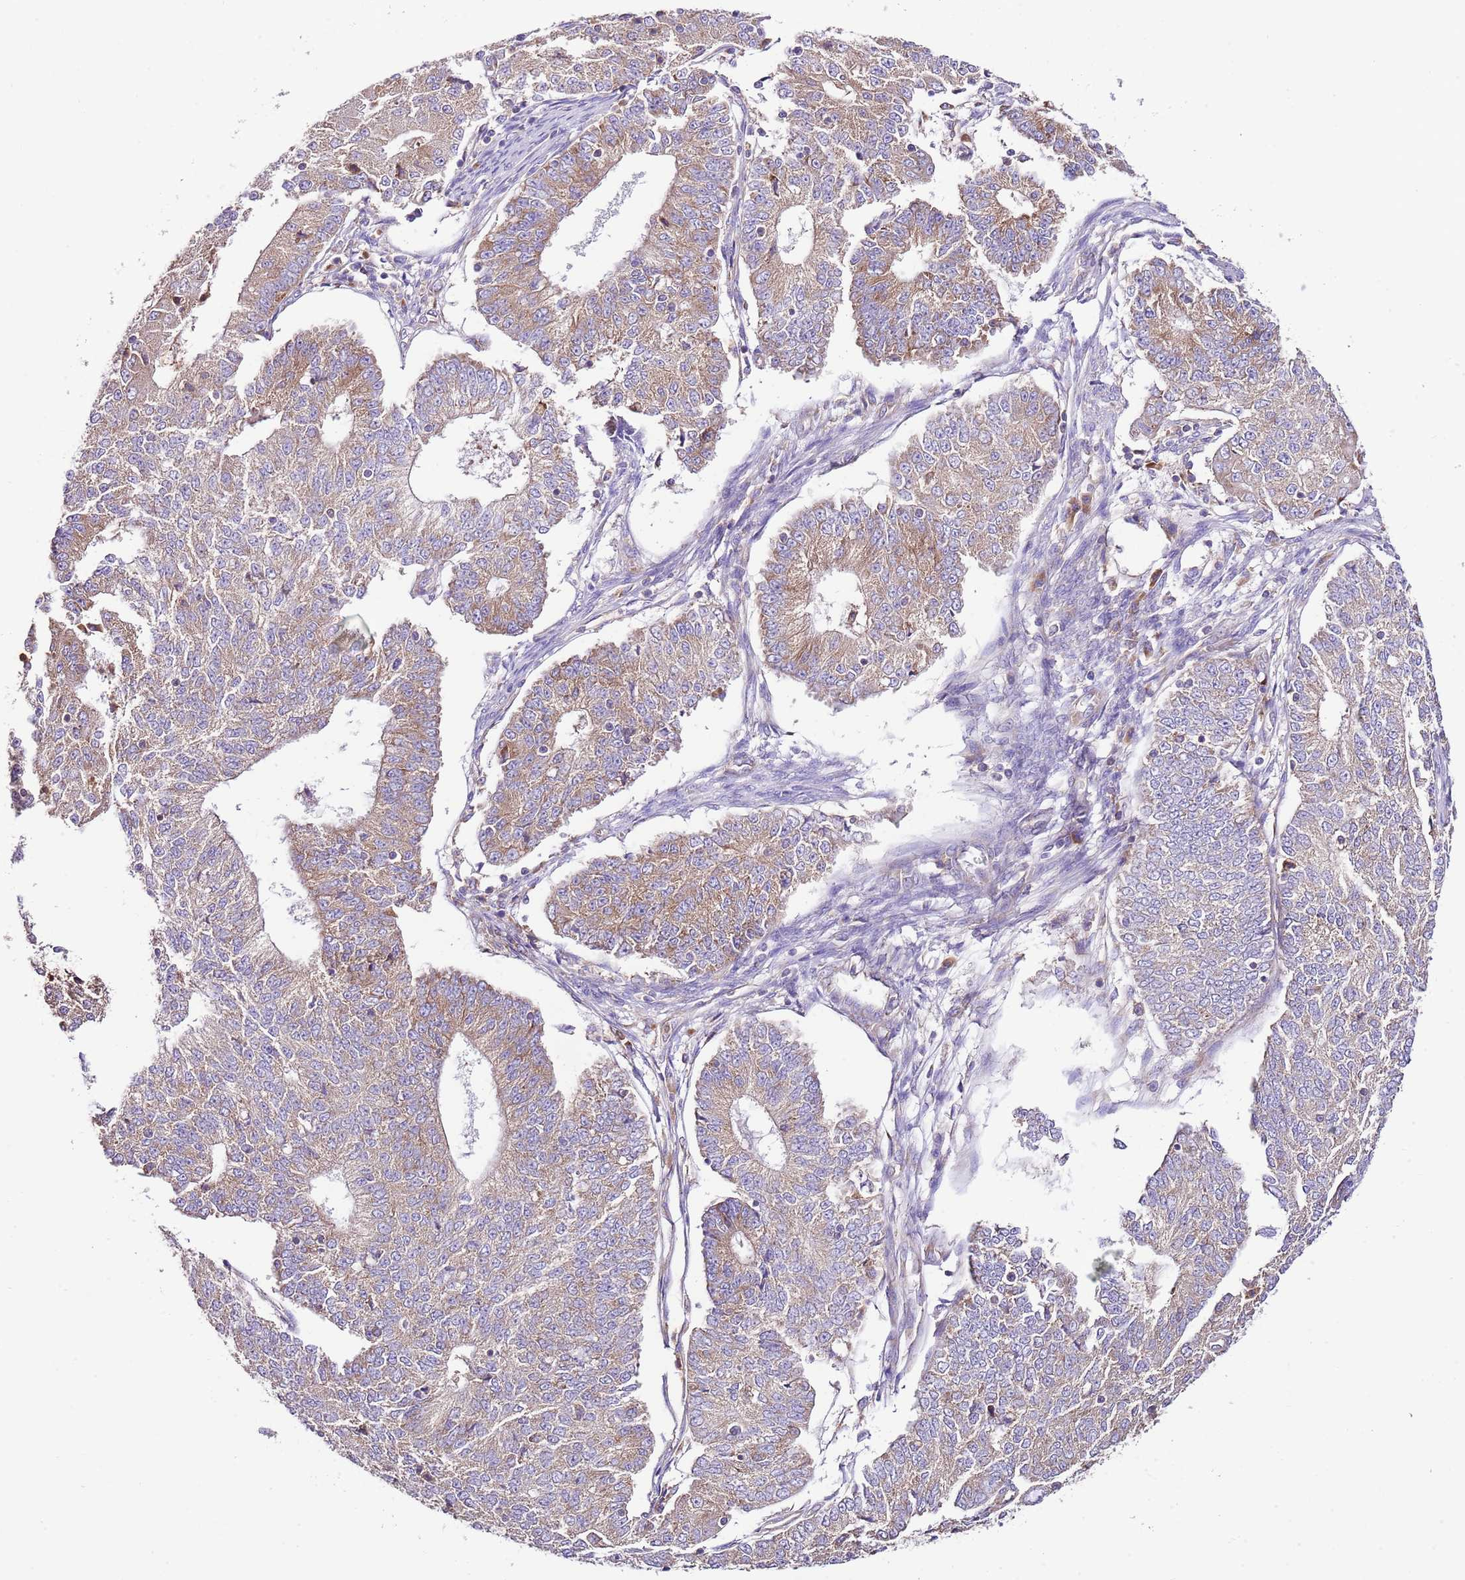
{"staining": {"intensity": "moderate", "quantity": ">75%", "location": "cytoplasmic/membranous"}, "tissue": "endometrial cancer", "cell_type": "Tumor cells", "image_type": "cancer", "snomed": [{"axis": "morphology", "description": "Adenocarcinoma, NOS"}, {"axis": "topography", "description": "Endometrium"}], "caption": "Immunohistochemistry (IHC) (DAB (3,3'-diaminobenzidine)) staining of endometrial adenocarcinoma exhibits moderate cytoplasmic/membranous protein expression in about >75% of tumor cells. Nuclei are stained in blue.", "gene": "RPS10", "patient": {"sex": "female", "age": 56}}